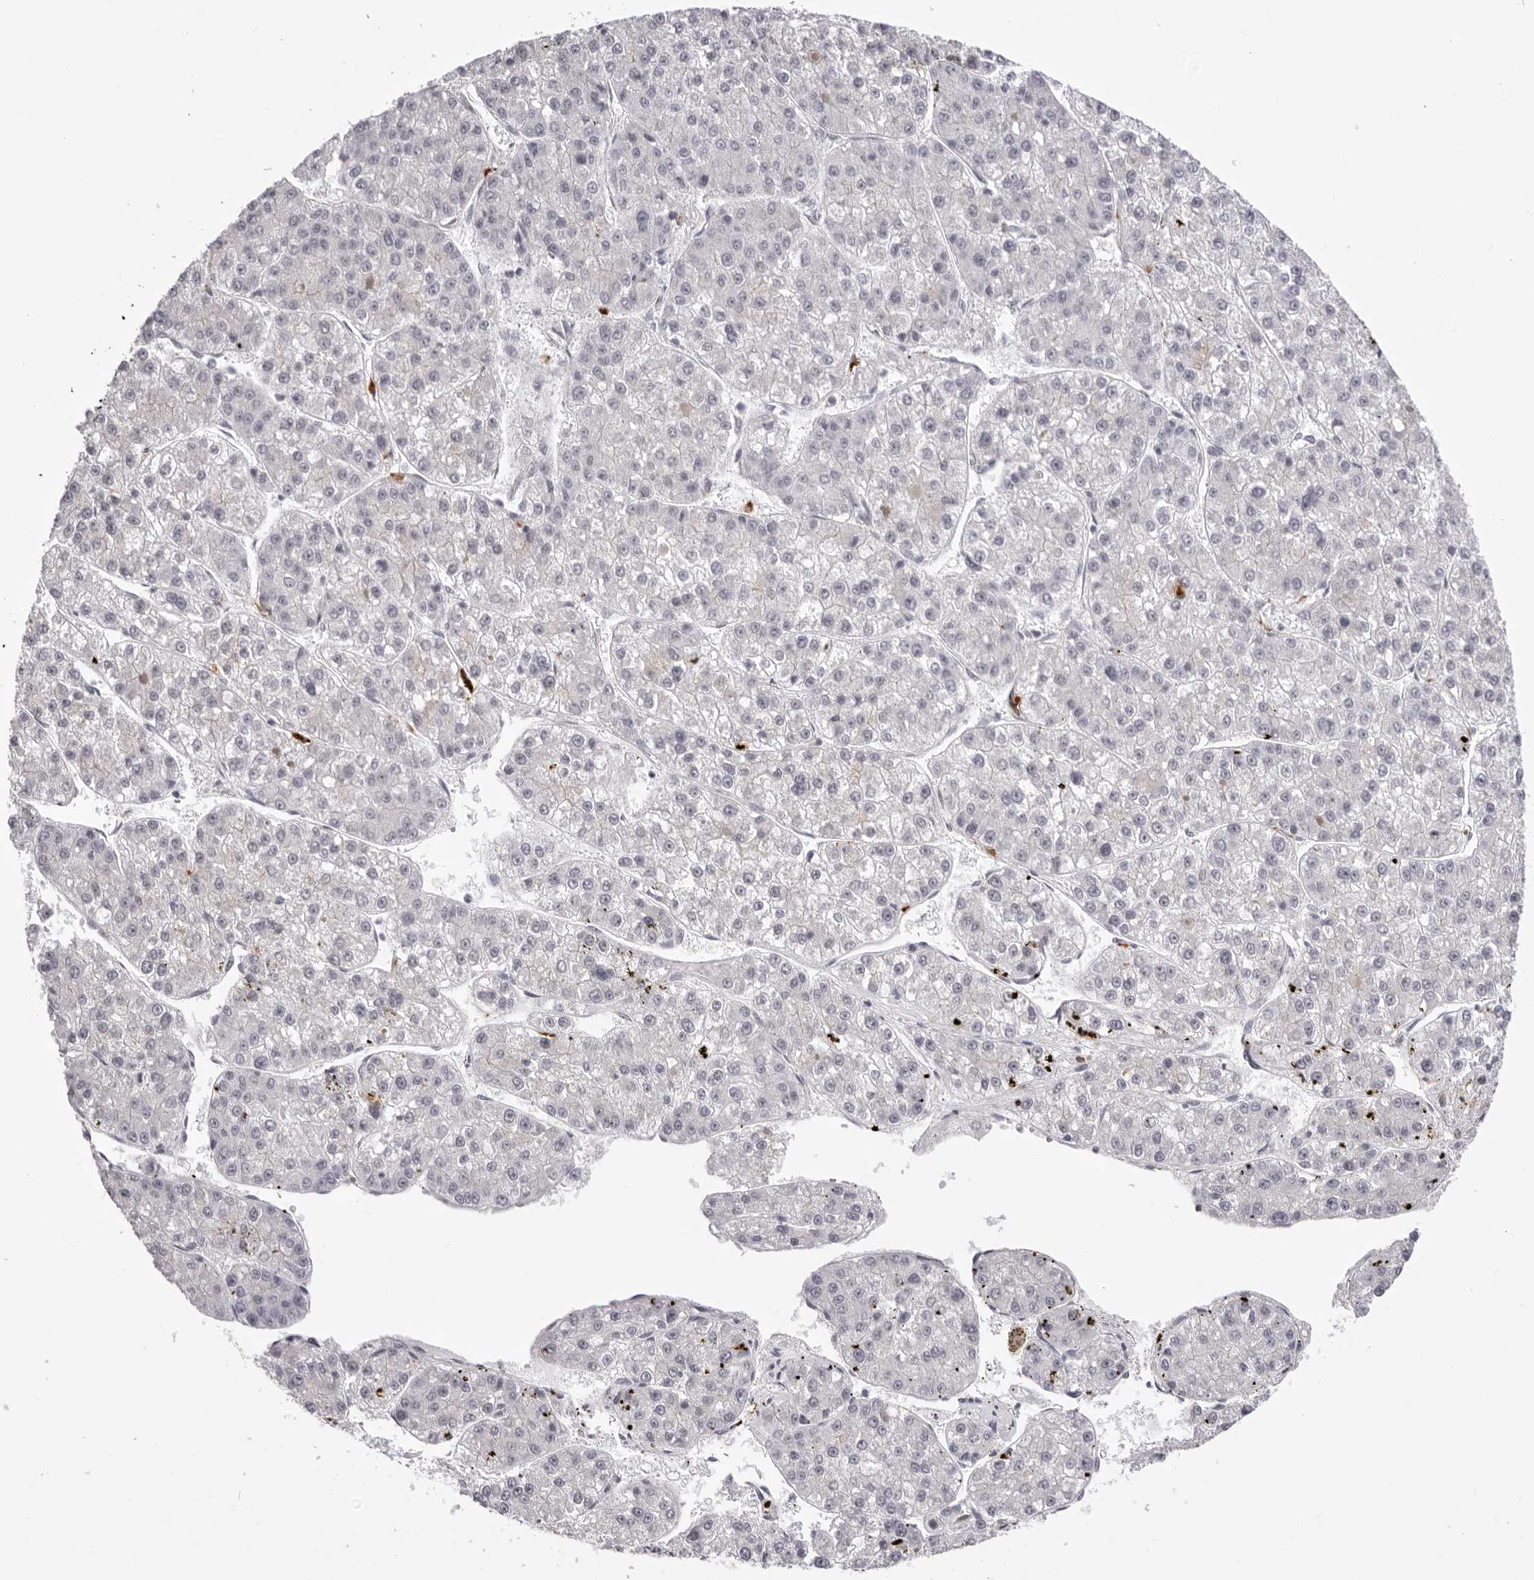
{"staining": {"intensity": "negative", "quantity": "none", "location": "none"}, "tissue": "liver cancer", "cell_type": "Tumor cells", "image_type": "cancer", "snomed": [{"axis": "morphology", "description": "Carcinoma, Hepatocellular, NOS"}, {"axis": "topography", "description": "Liver"}], "caption": "Histopathology image shows no protein staining in tumor cells of hepatocellular carcinoma (liver) tissue.", "gene": "SUGCT", "patient": {"sex": "female", "age": 73}}